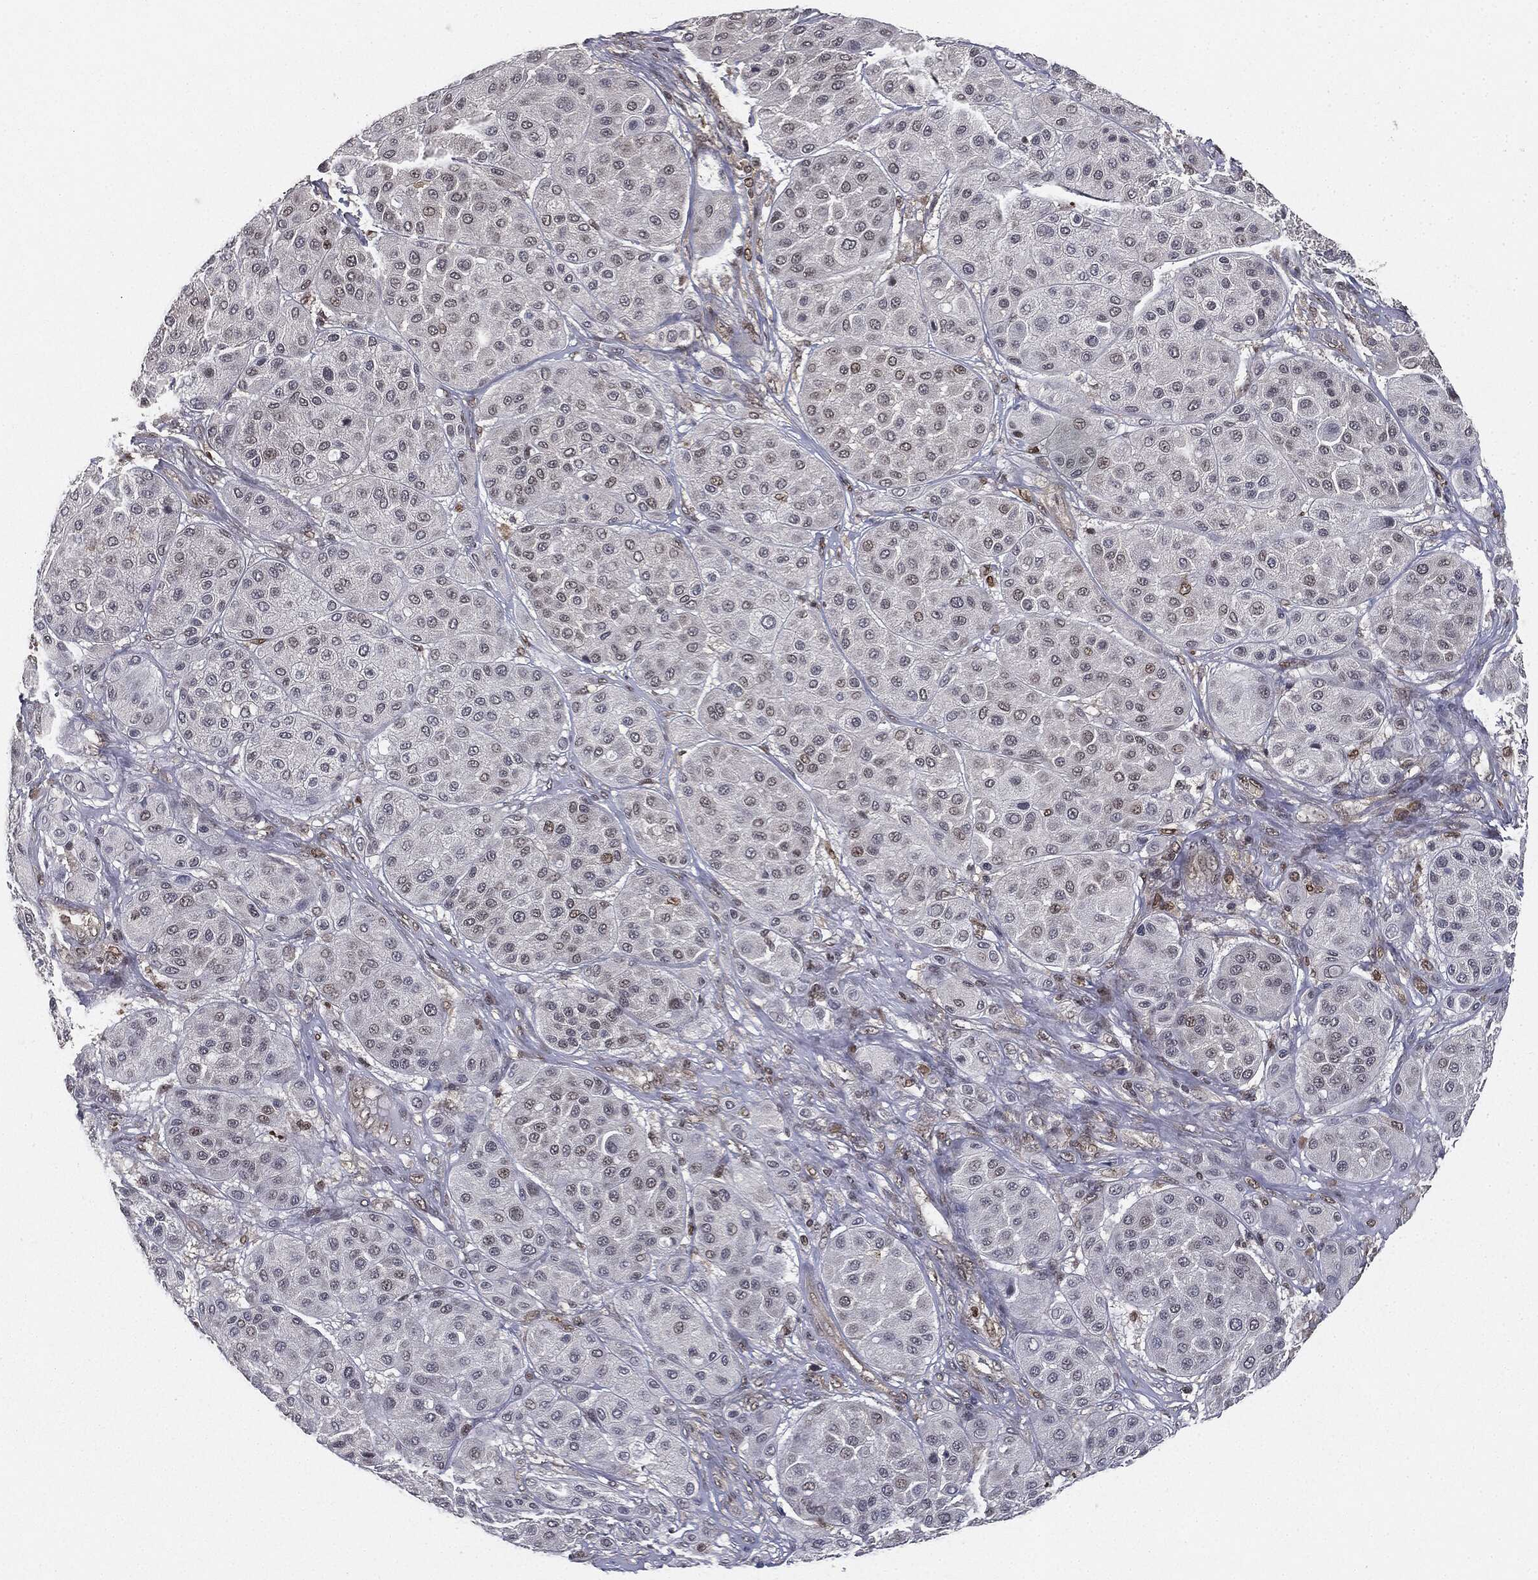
{"staining": {"intensity": "moderate", "quantity": "<25%", "location": "nuclear"}, "tissue": "melanoma", "cell_type": "Tumor cells", "image_type": "cancer", "snomed": [{"axis": "morphology", "description": "Malignant melanoma, Metastatic site"}, {"axis": "topography", "description": "Smooth muscle"}], "caption": "Immunohistochemistry staining of malignant melanoma (metastatic site), which demonstrates low levels of moderate nuclear expression in approximately <25% of tumor cells indicating moderate nuclear protein expression. The staining was performed using DAB (brown) for protein detection and nuclei were counterstained in hematoxylin (blue).", "gene": "TBC1D22A", "patient": {"sex": "male", "age": 41}}